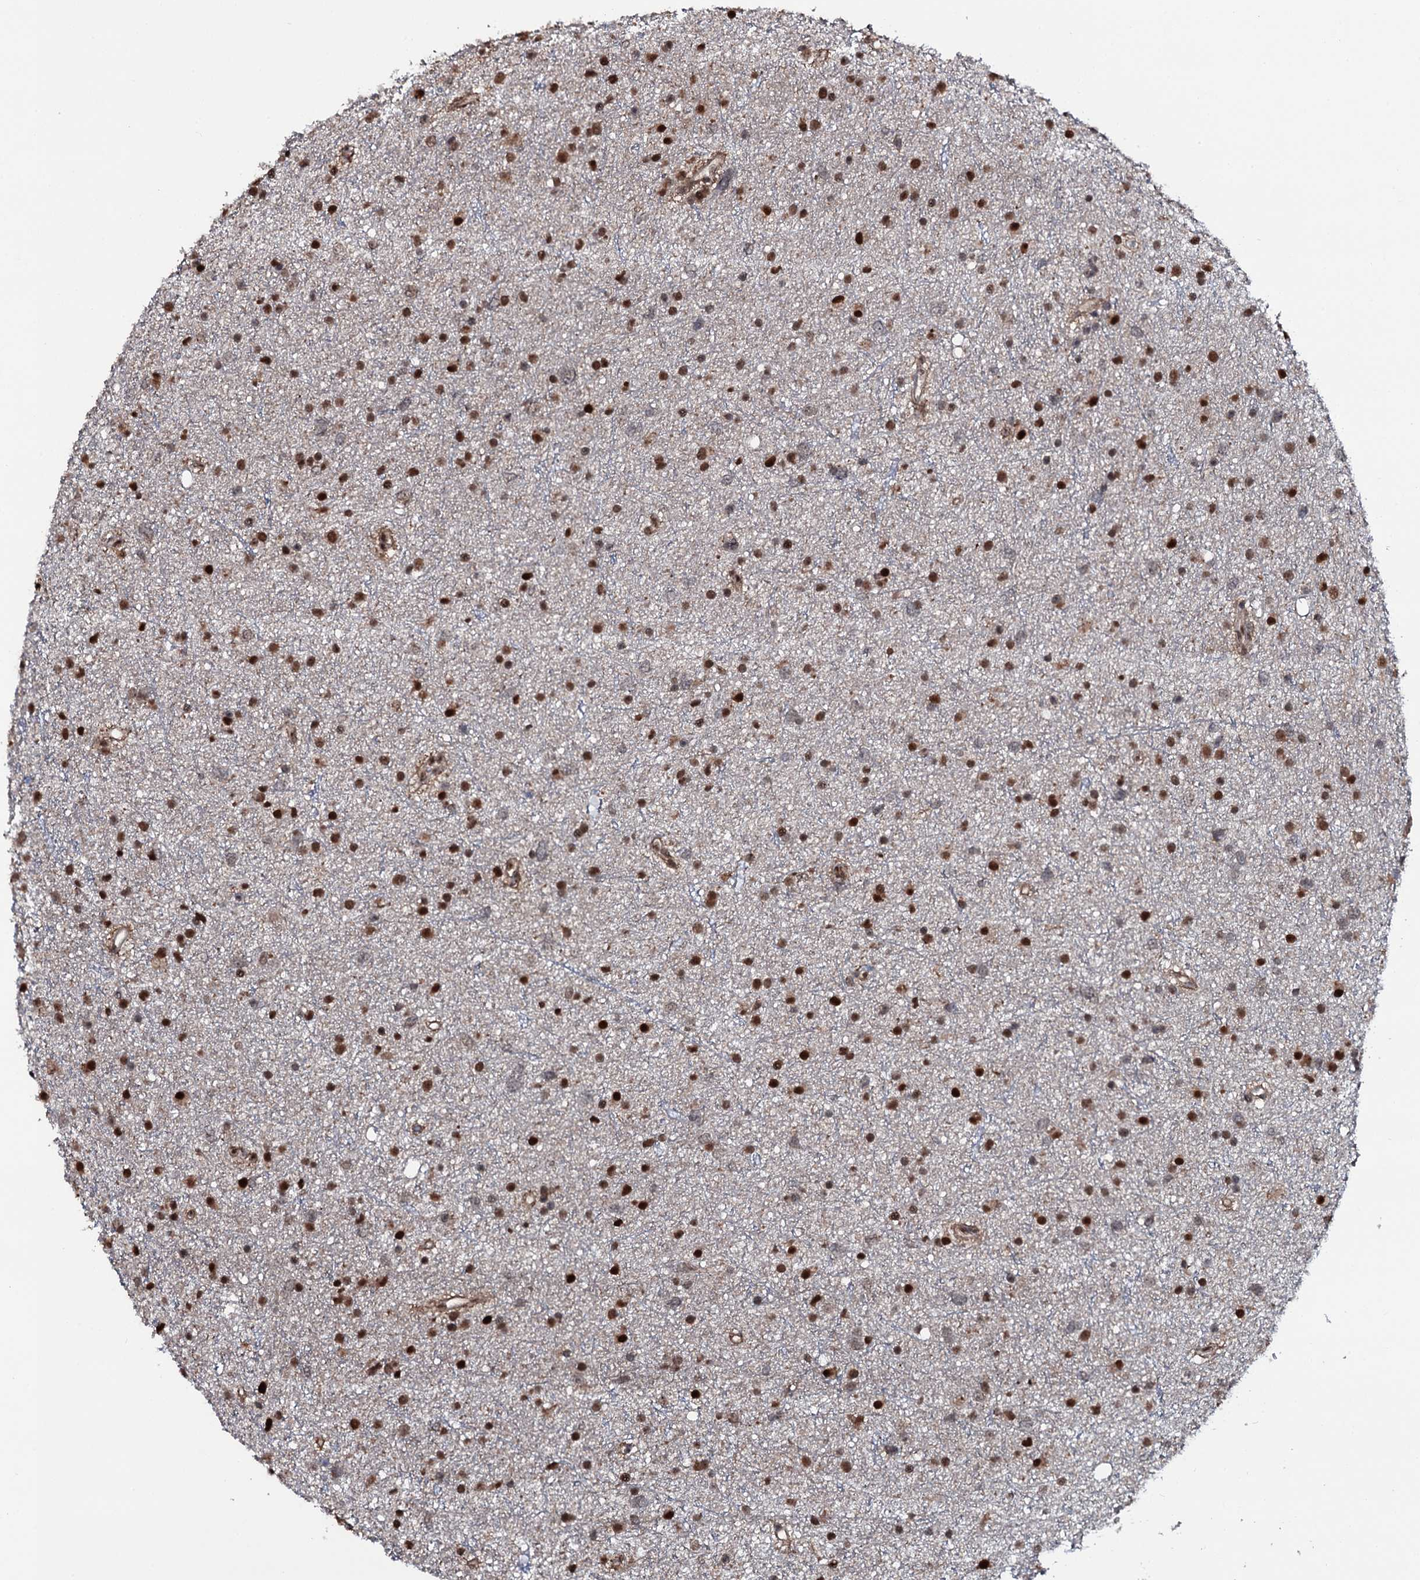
{"staining": {"intensity": "strong", "quantity": ">75%", "location": "nuclear"}, "tissue": "glioma", "cell_type": "Tumor cells", "image_type": "cancer", "snomed": [{"axis": "morphology", "description": "Glioma, malignant, Low grade"}, {"axis": "topography", "description": "Cerebral cortex"}], "caption": "Glioma tissue demonstrates strong nuclear expression in about >75% of tumor cells (Brightfield microscopy of DAB IHC at high magnification).", "gene": "HDDC3", "patient": {"sex": "female", "age": 39}}